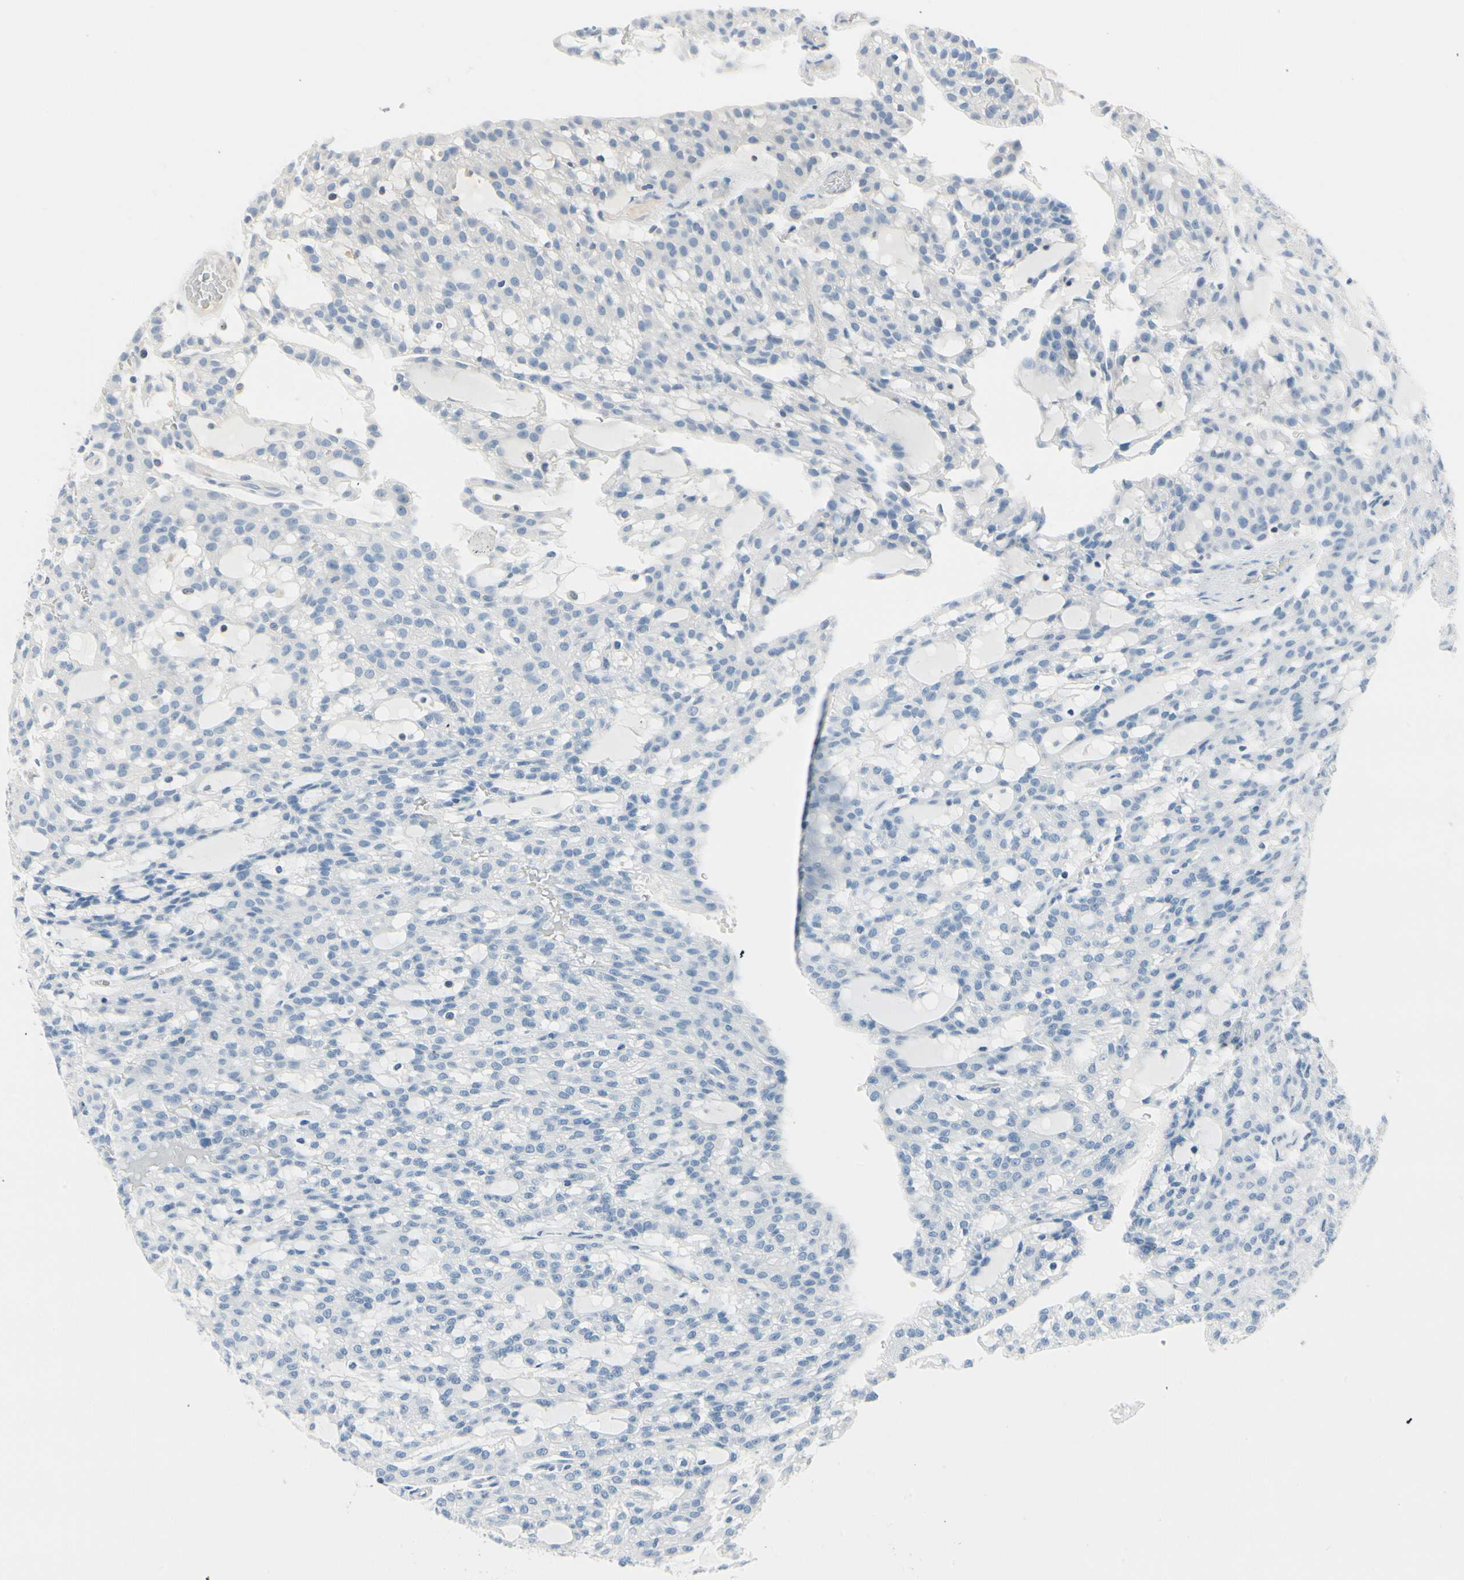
{"staining": {"intensity": "negative", "quantity": "none", "location": "none"}, "tissue": "renal cancer", "cell_type": "Tumor cells", "image_type": "cancer", "snomed": [{"axis": "morphology", "description": "Adenocarcinoma, NOS"}, {"axis": "topography", "description": "Kidney"}], "caption": "A micrograph of human renal adenocarcinoma is negative for staining in tumor cells. The staining is performed using DAB (3,3'-diaminobenzidine) brown chromogen with nuclei counter-stained in using hematoxylin.", "gene": "NFATC2", "patient": {"sex": "male", "age": 63}}